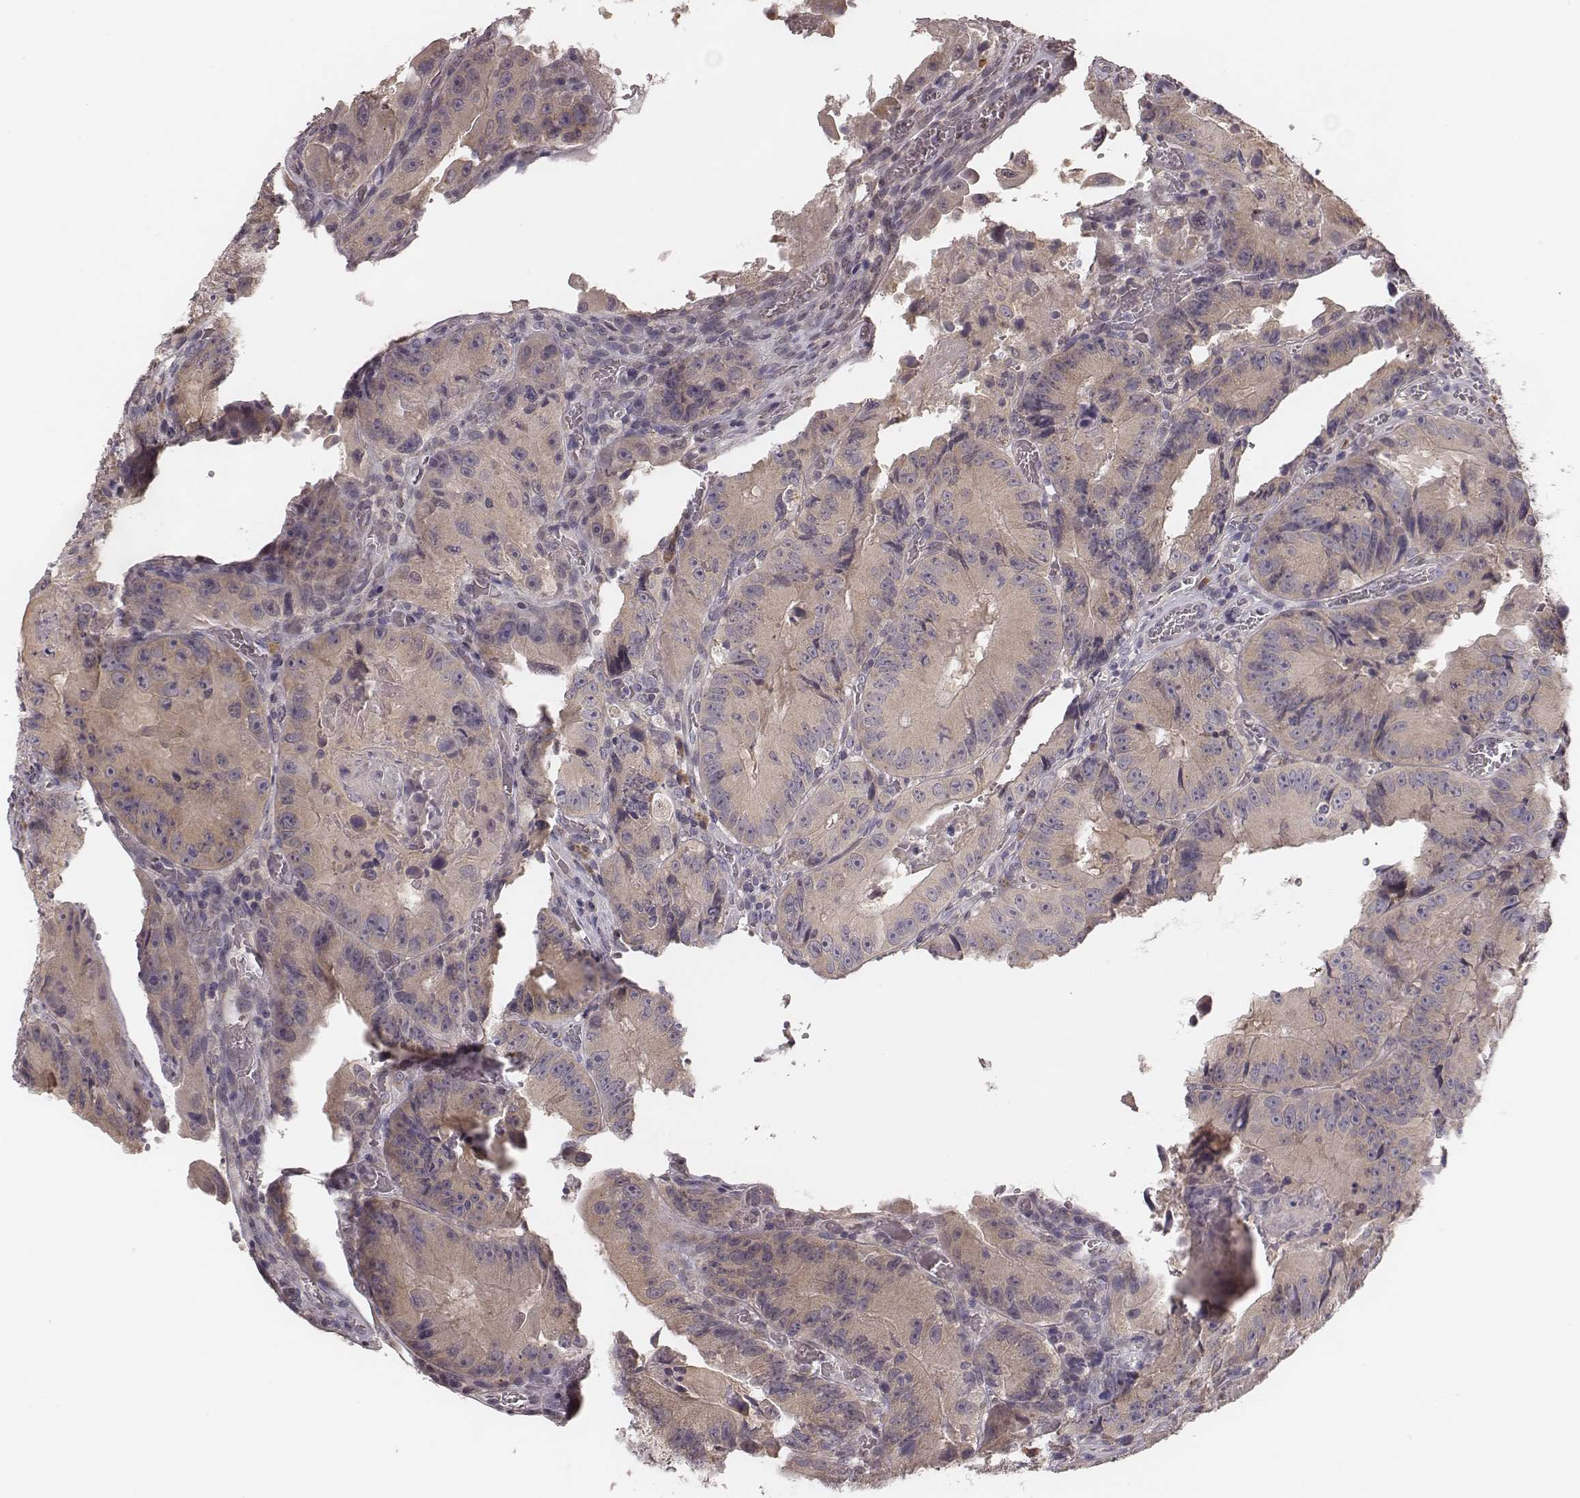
{"staining": {"intensity": "weak", "quantity": ">75%", "location": "cytoplasmic/membranous"}, "tissue": "colorectal cancer", "cell_type": "Tumor cells", "image_type": "cancer", "snomed": [{"axis": "morphology", "description": "Adenocarcinoma, NOS"}, {"axis": "topography", "description": "Colon"}], "caption": "Colorectal cancer stained with a protein marker demonstrates weak staining in tumor cells.", "gene": "P2RX5", "patient": {"sex": "female", "age": 86}}